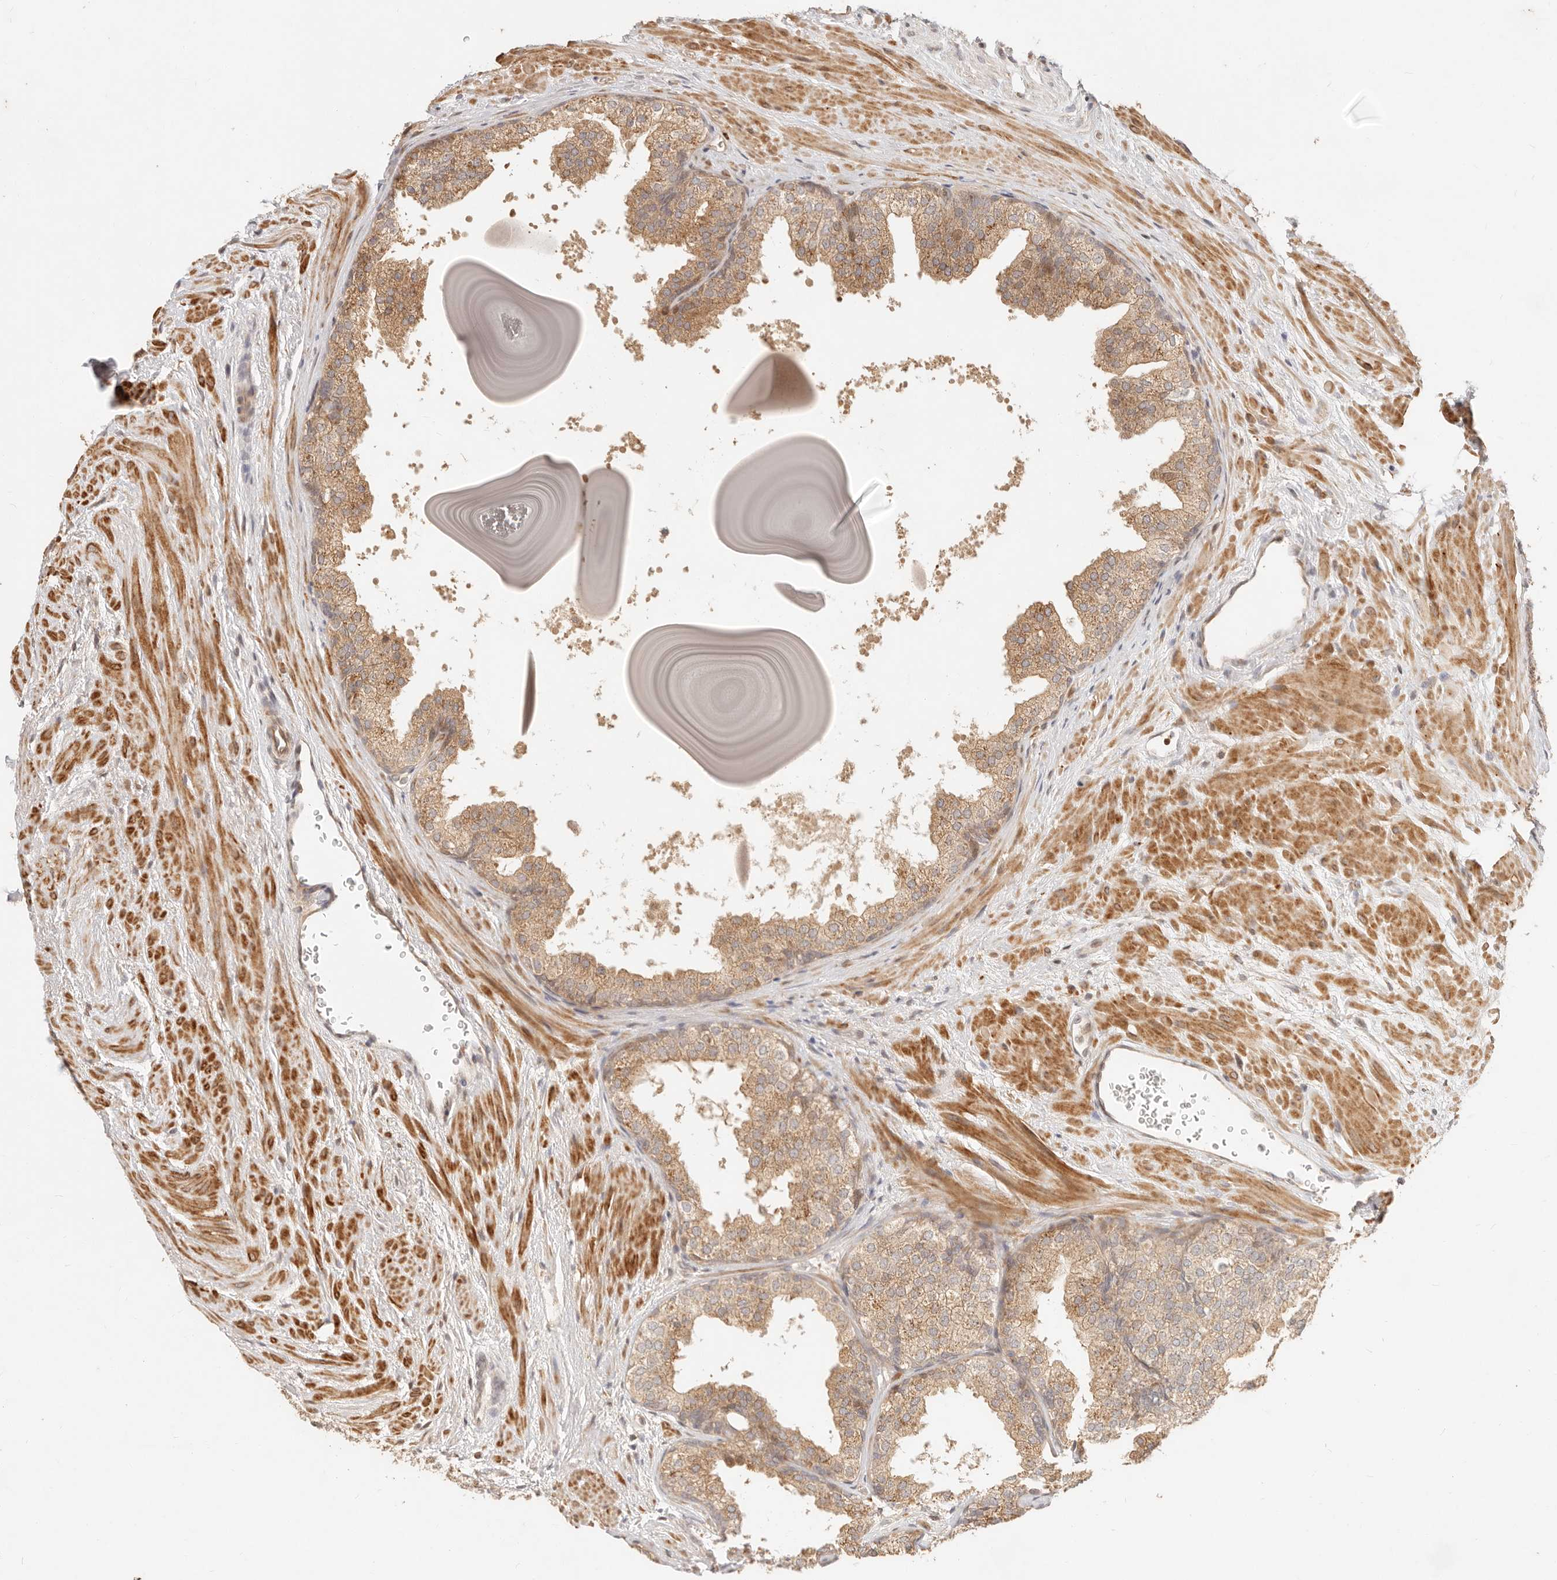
{"staining": {"intensity": "moderate", "quantity": ">75%", "location": "cytoplasmic/membranous"}, "tissue": "prostate", "cell_type": "Glandular cells", "image_type": "normal", "snomed": [{"axis": "morphology", "description": "Normal tissue, NOS"}, {"axis": "topography", "description": "Prostate"}], "caption": "High-magnification brightfield microscopy of unremarkable prostate stained with DAB (brown) and counterstained with hematoxylin (blue). glandular cells exhibit moderate cytoplasmic/membranous positivity is appreciated in approximately>75% of cells. (Stains: DAB in brown, nuclei in blue, Microscopy: brightfield microscopy at high magnification).", "gene": "TIMM17A", "patient": {"sex": "male", "age": 48}}